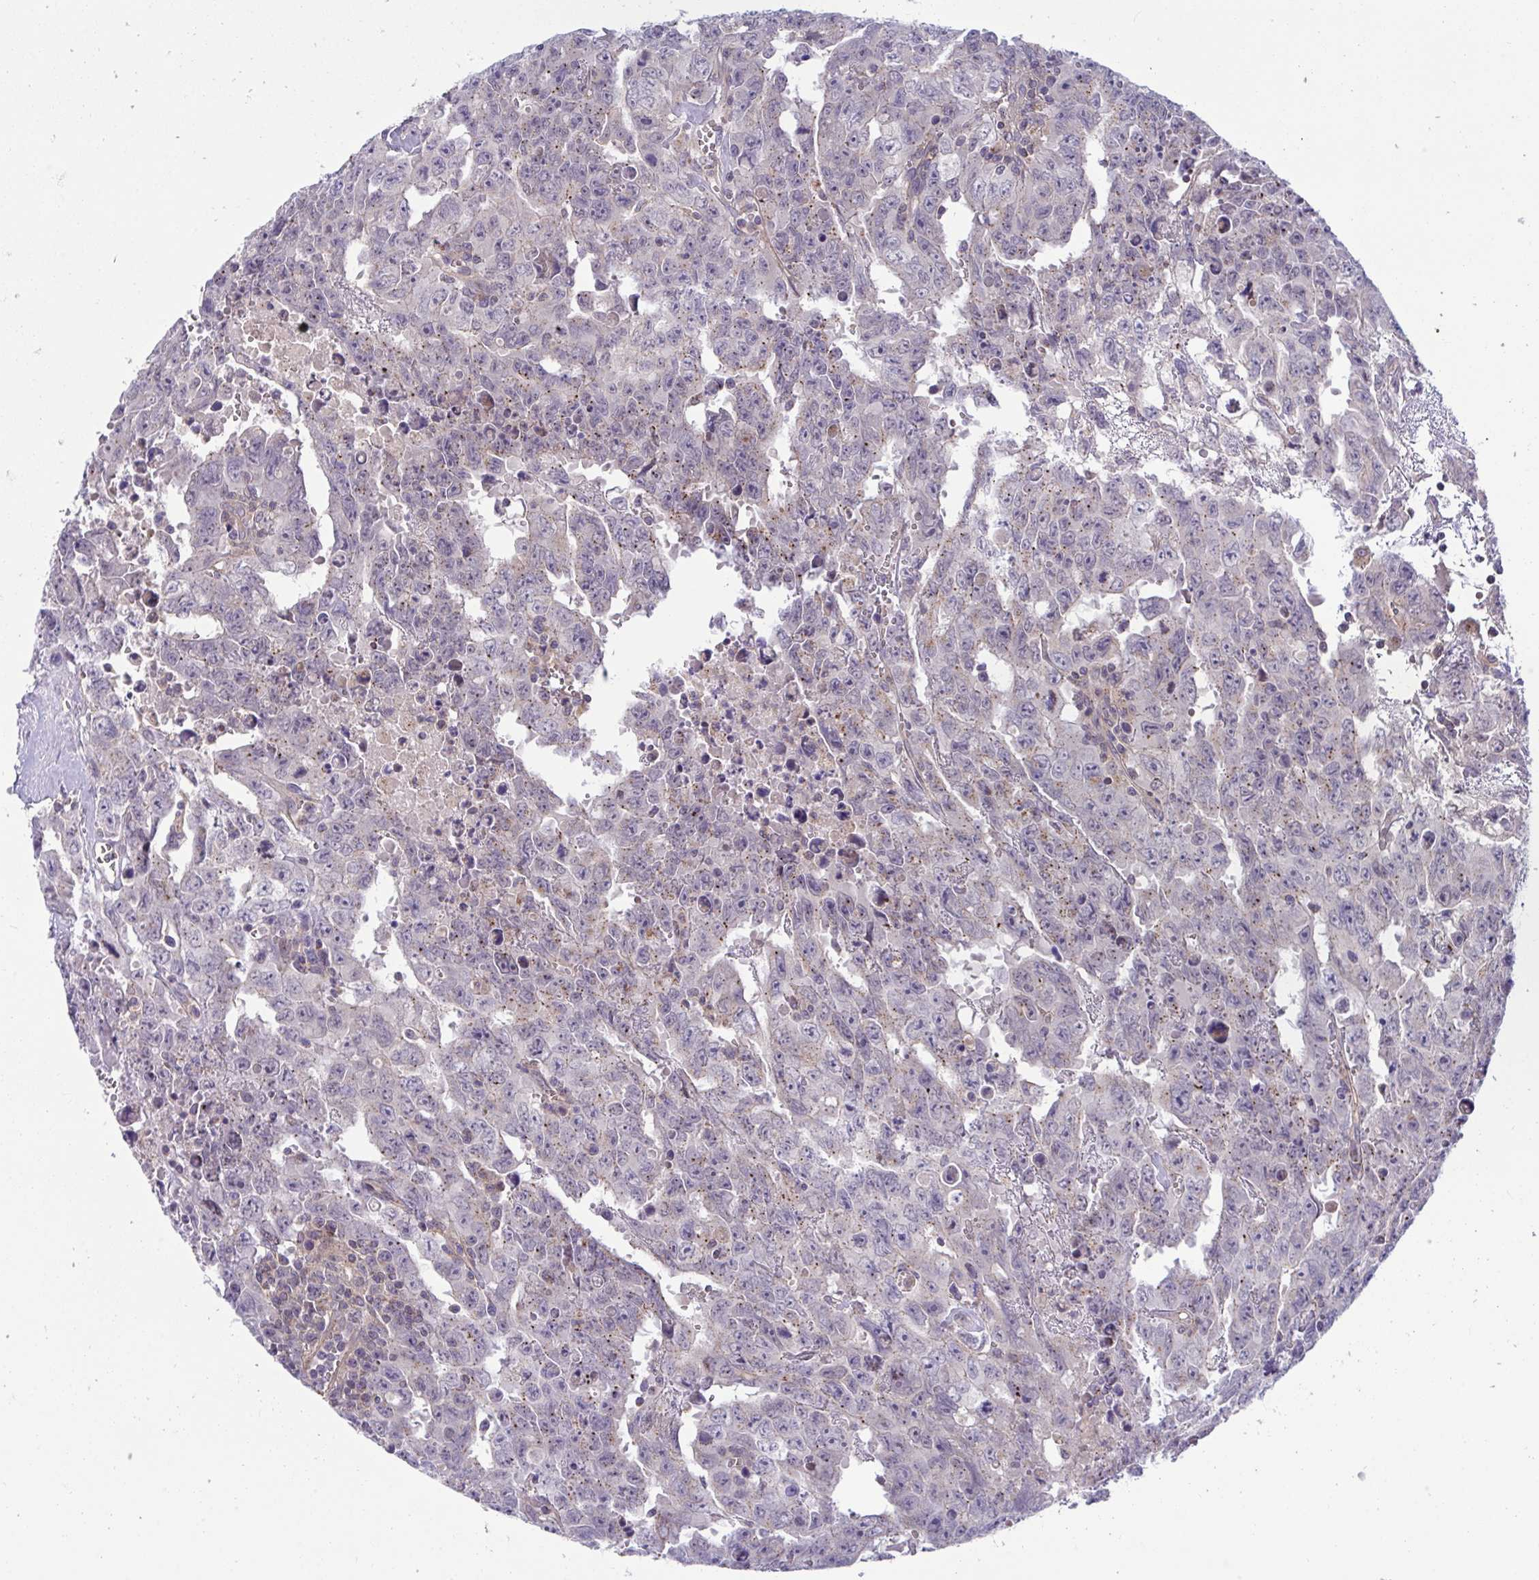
{"staining": {"intensity": "weak", "quantity": "25%-75%", "location": "cytoplasmic/membranous"}, "tissue": "testis cancer", "cell_type": "Tumor cells", "image_type": "cancer", "snomed": [{"axis": "morphology", "description": "Carcinoma, Embryonal, NOS"}, {"axis": "topography", "description": "Testis"}], "caption": "This photomicrograph reveals immunohistochemistry staining of testis cancer (embryonal carcinoma), with low weak cytoplasmic/membranous staining in about 25%-75% of tumor cells.", "gene": "IST1", "patient": {"sex": "male", "age": 24}}